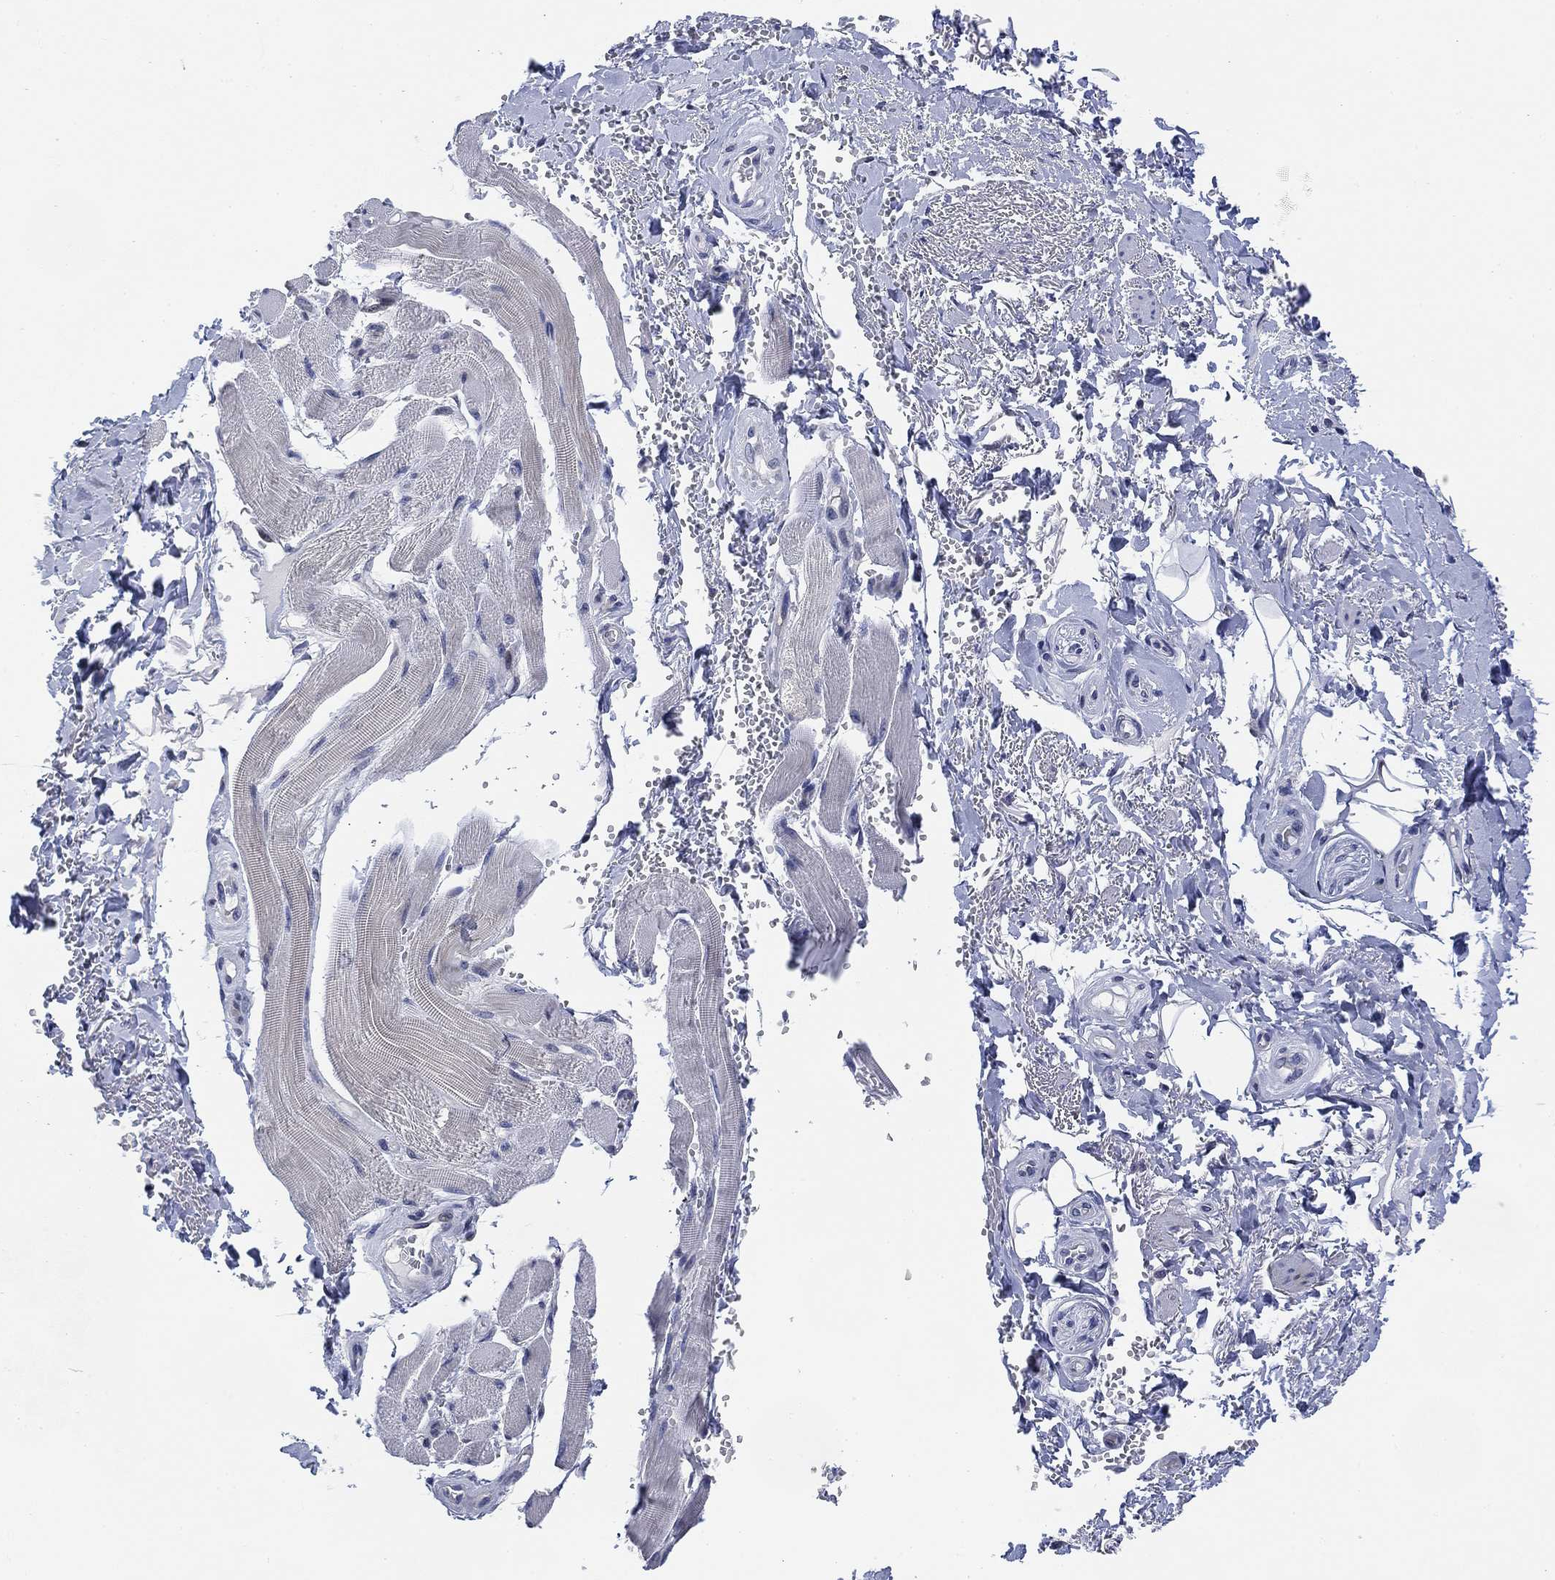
{"staining": {"intensity": "negative", "quantity": "none", "location": "none"}, "tissue": "adipose tissue", "cell_type": "Adipocytes", "image_type": "normal", "snomed": [{"axis": "morphology", "description": "Normal tissue, NOS"}, {"axis": "topography", "description": "Anal"}, {"axis": "topography", "description": "Peripheral nerve tissue"}], "caption": "Human adipose tissue stained for a protein using IHC reveals no expression in adipocytes.", "gene": "DAZL", "patient": {"sex": "male", "age": 53}}